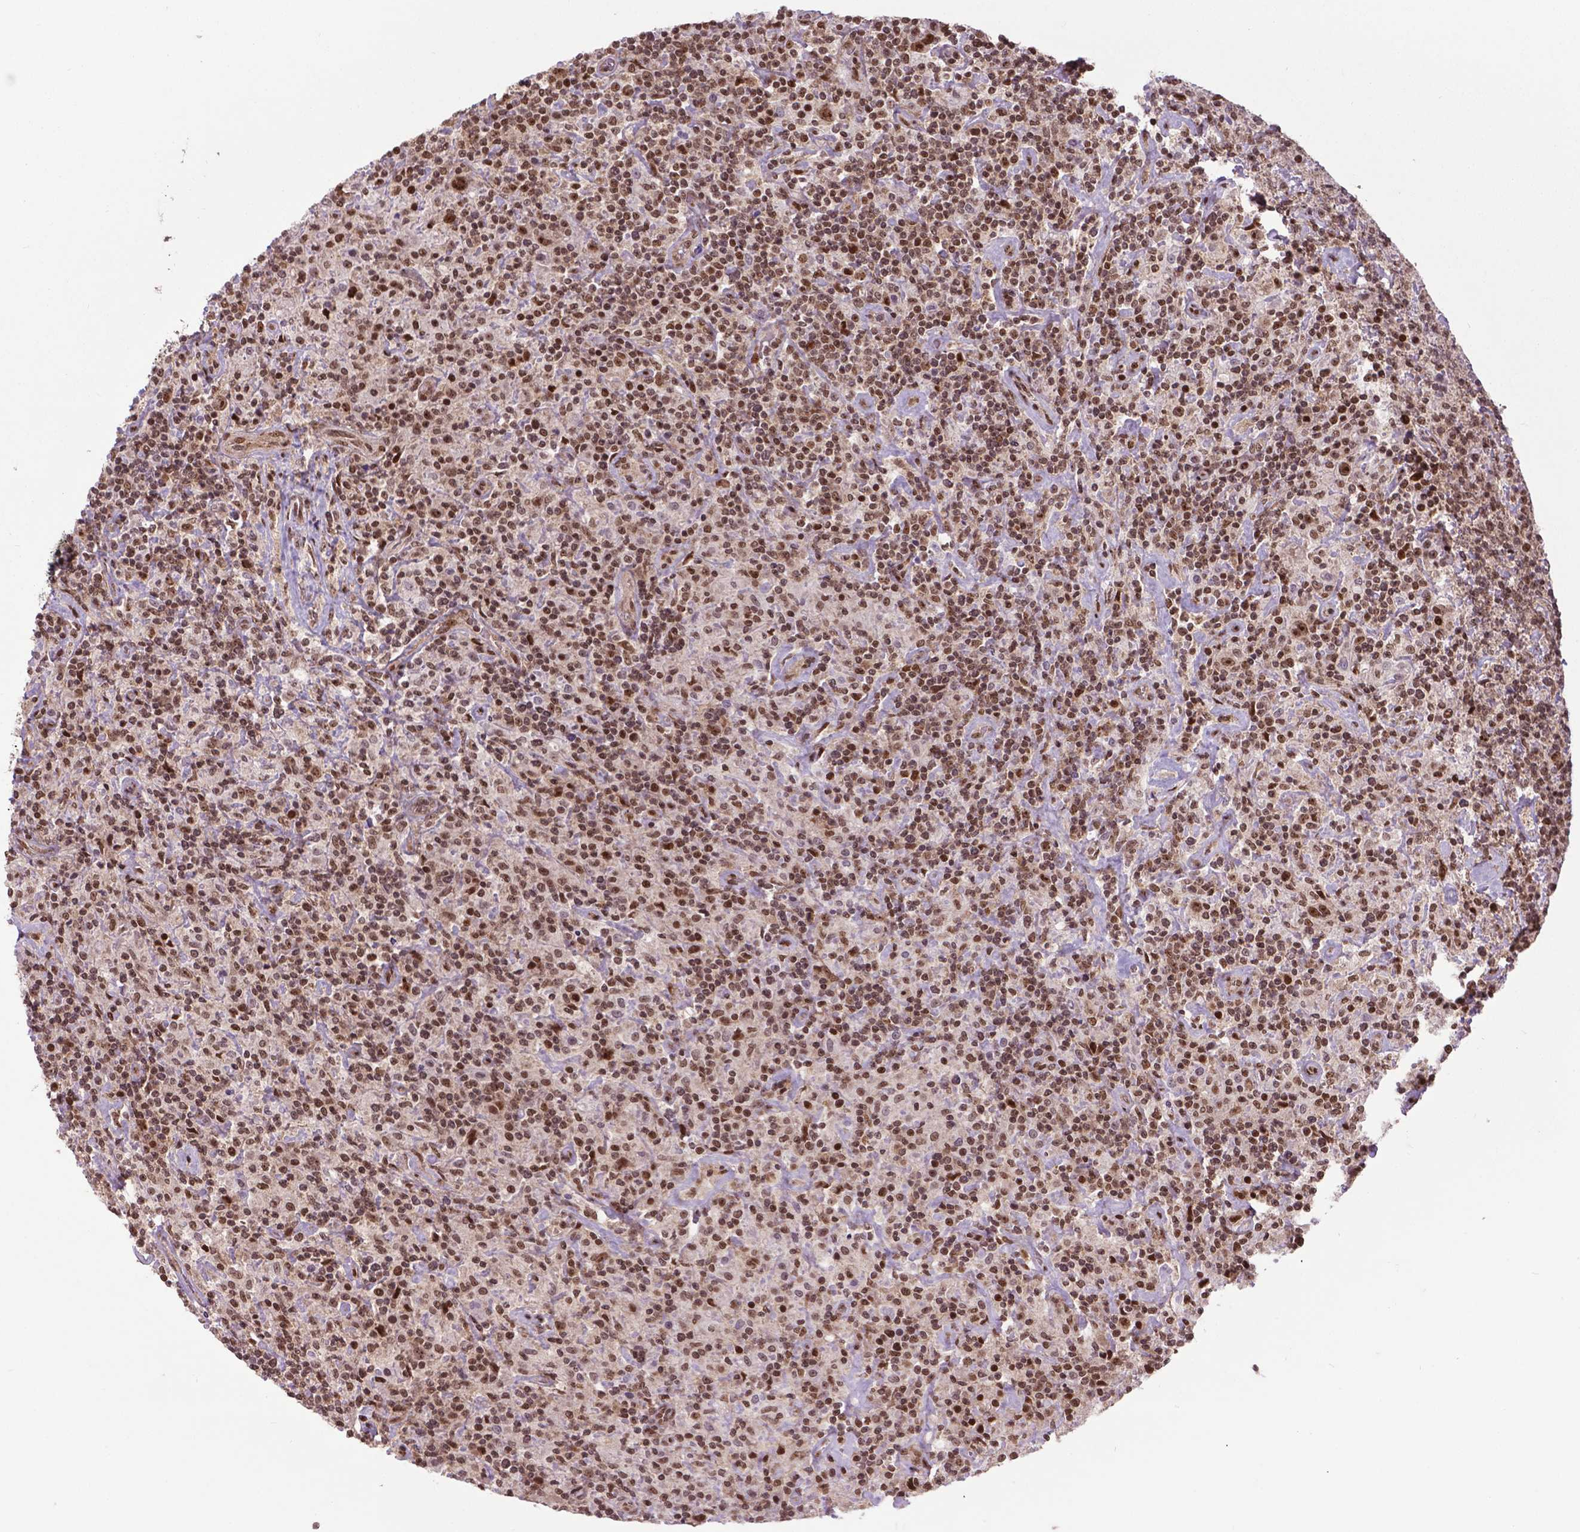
{"staining": {"intensity": "moderate", "quantity": ">75%", "location": "nuclear"}, "tissue": "lymphoma", "cell_type": "Tumor cells", "image_type": "cancer", "snomed": [{"axis": "morphology", "description": "Hodgkin's disease, NOS"}, {"axis": "topography", "description": "Lymph node"}], "caption": "Protein expression analysis of human lymphoma reveals moderate nuclear positivity in approximately >75% of tumor cells.", "gene": "CSNK2A1", "patient": {"sex": "male", "age": 70}}